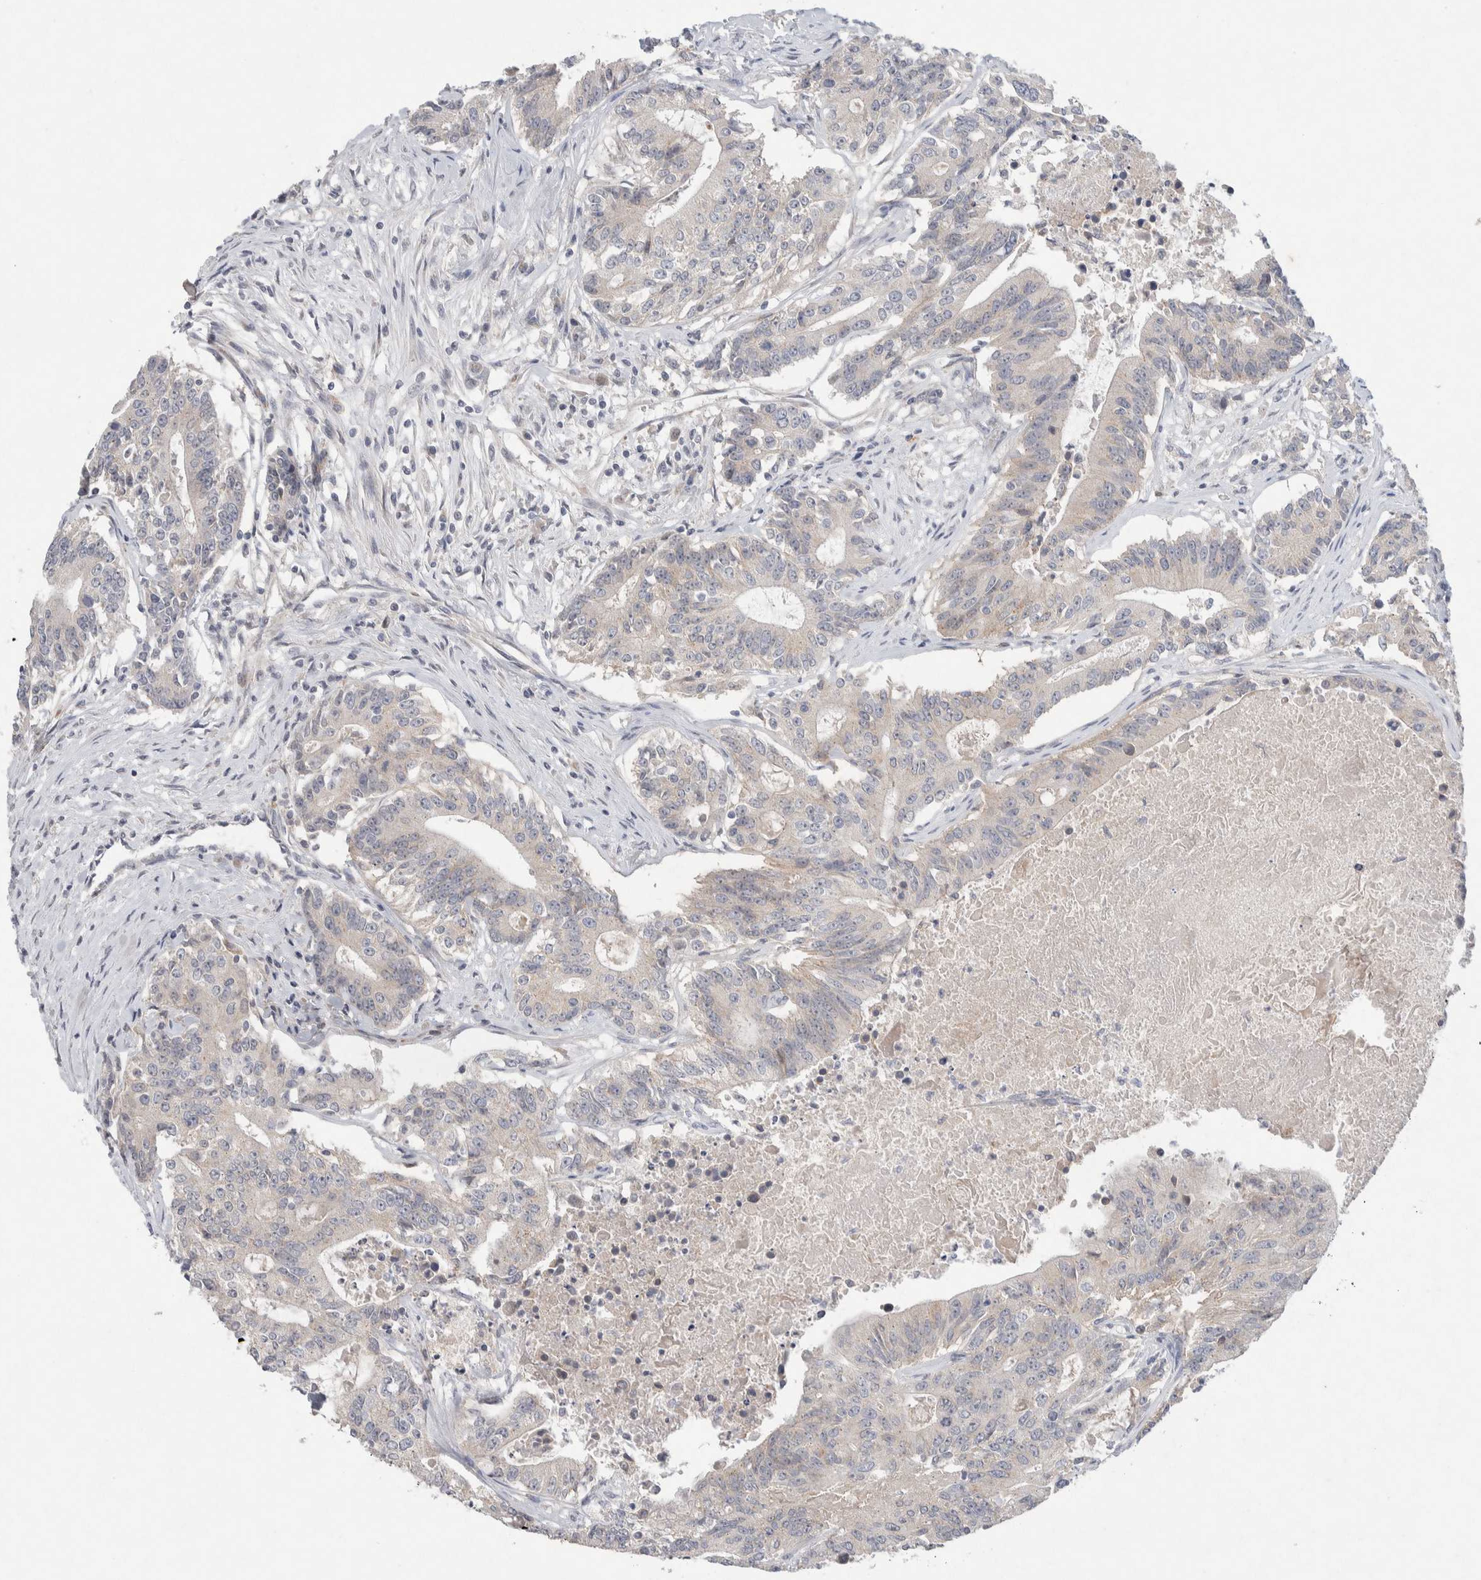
{"staining": {"intensity": "negative", "quantity": "none", "location": "none"}, "tissue": "colorectal cancer", "cell_type": "Tumor cells", "image_type": "cancer", "snomed": [{"axis": "morphology", "description": "Adenocarcinoma, NOS"}, {"axis": "topography", "description": "Colon"}], "caption": "DAB immunohistochemical staining of colorectal cancer exhibits no significant staining in tumor cells.", "gene": "CMTM4", "patient": {"sex": "female", "age": 77}}